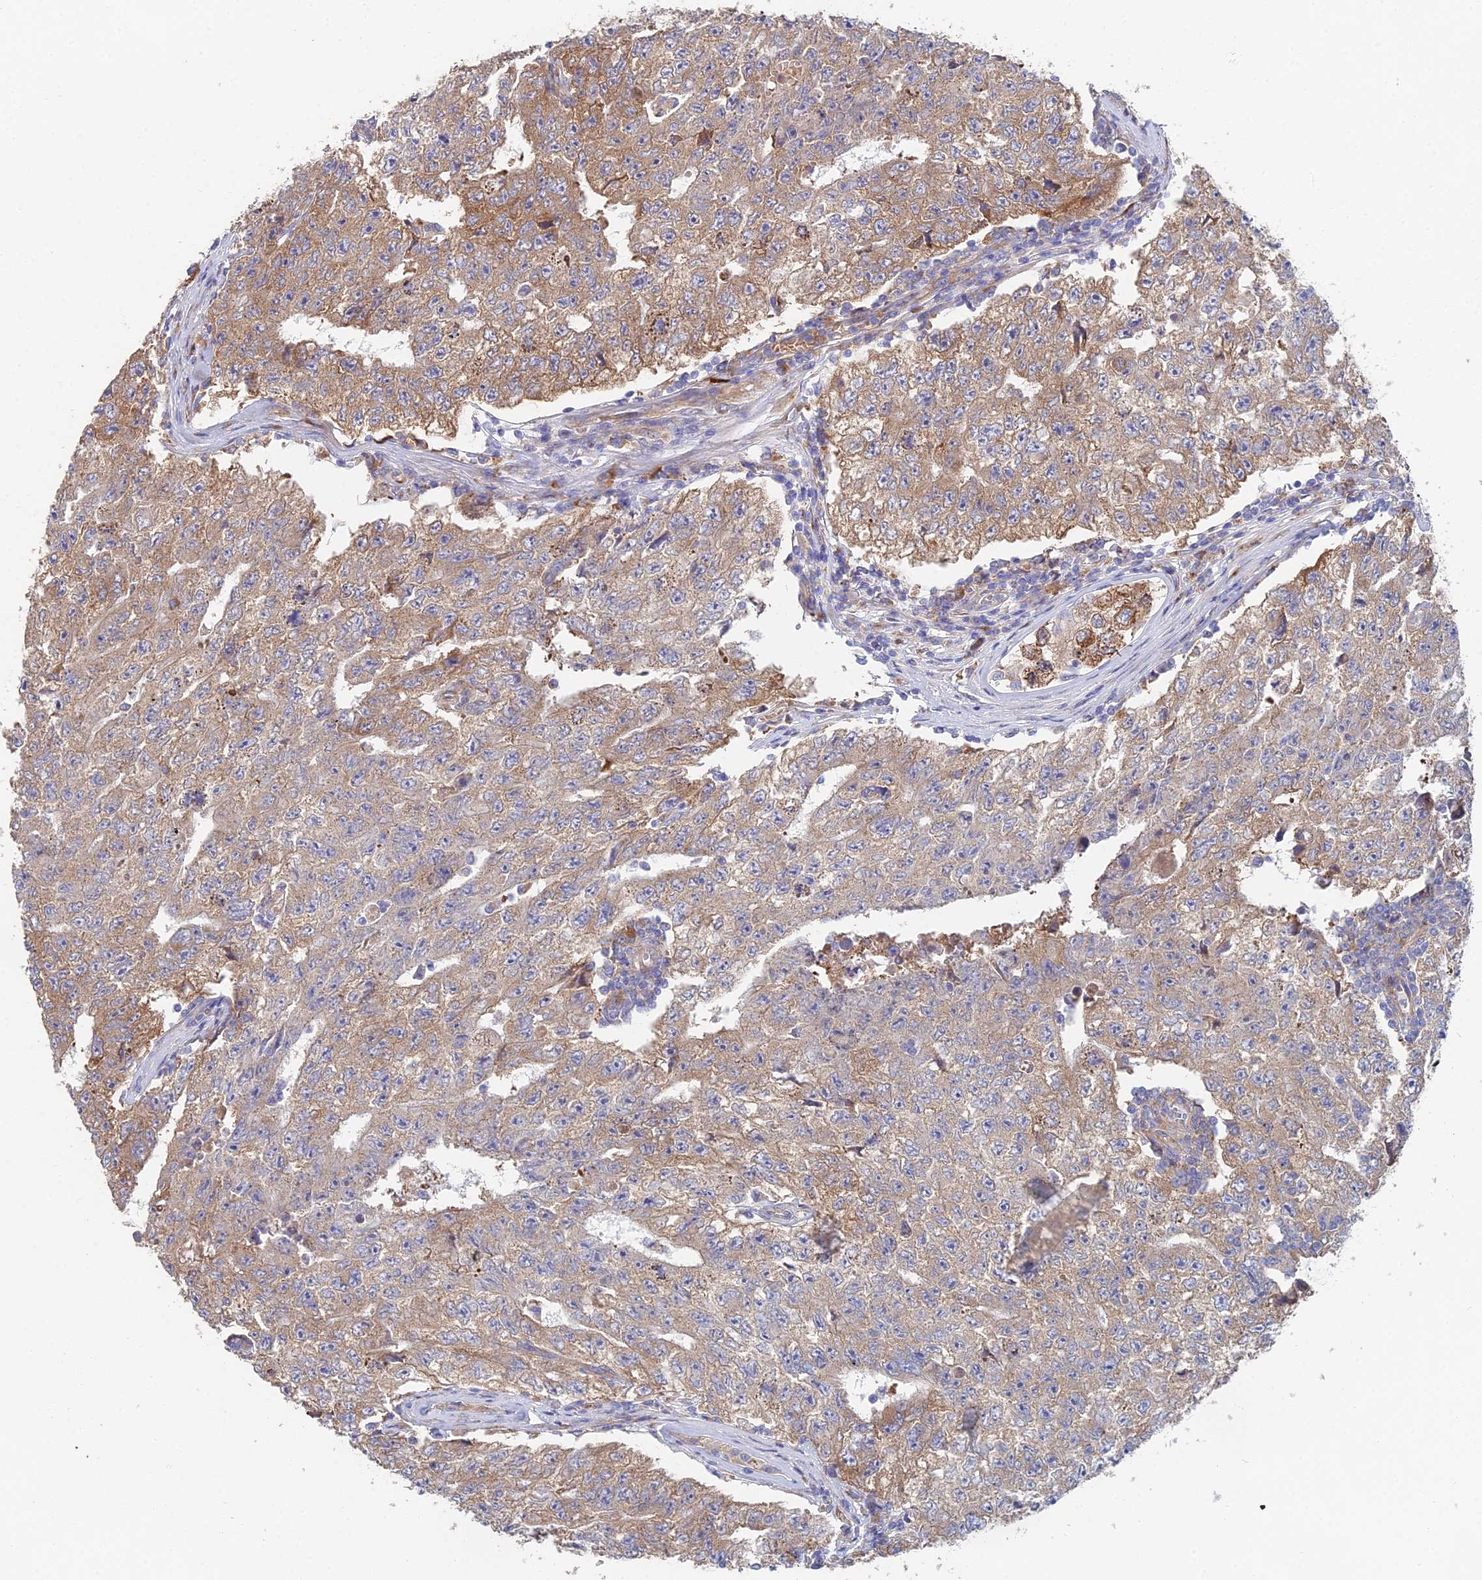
{"staining": {"intensity": "moderate", "quantity": ">75%", "location": "cytoplasmic/membranous"}, "tissue": "testis cancer", "cell_type": "Tumor cells", "image_type": "cancer", "snomed": [{"axis": "morphology", "description": "Carcinoma, Embryonal, NOS"}, {"axis": "topography", "description": "Testis"}], "caption": "IHC staining of testis embryonal carcinoma, which demonstrates medium levels of moderate cytoplasmic/membranous staining in about >75% of tumor cells indicating moderate cytoplasmic/membranous protein staining. The staining was performed using DAB (brown) for protein detection and nuclei were counterstained in hematoxylin (blue).", "gene": "ELOF1", "patient": {"sex": "male", "age": 17}}